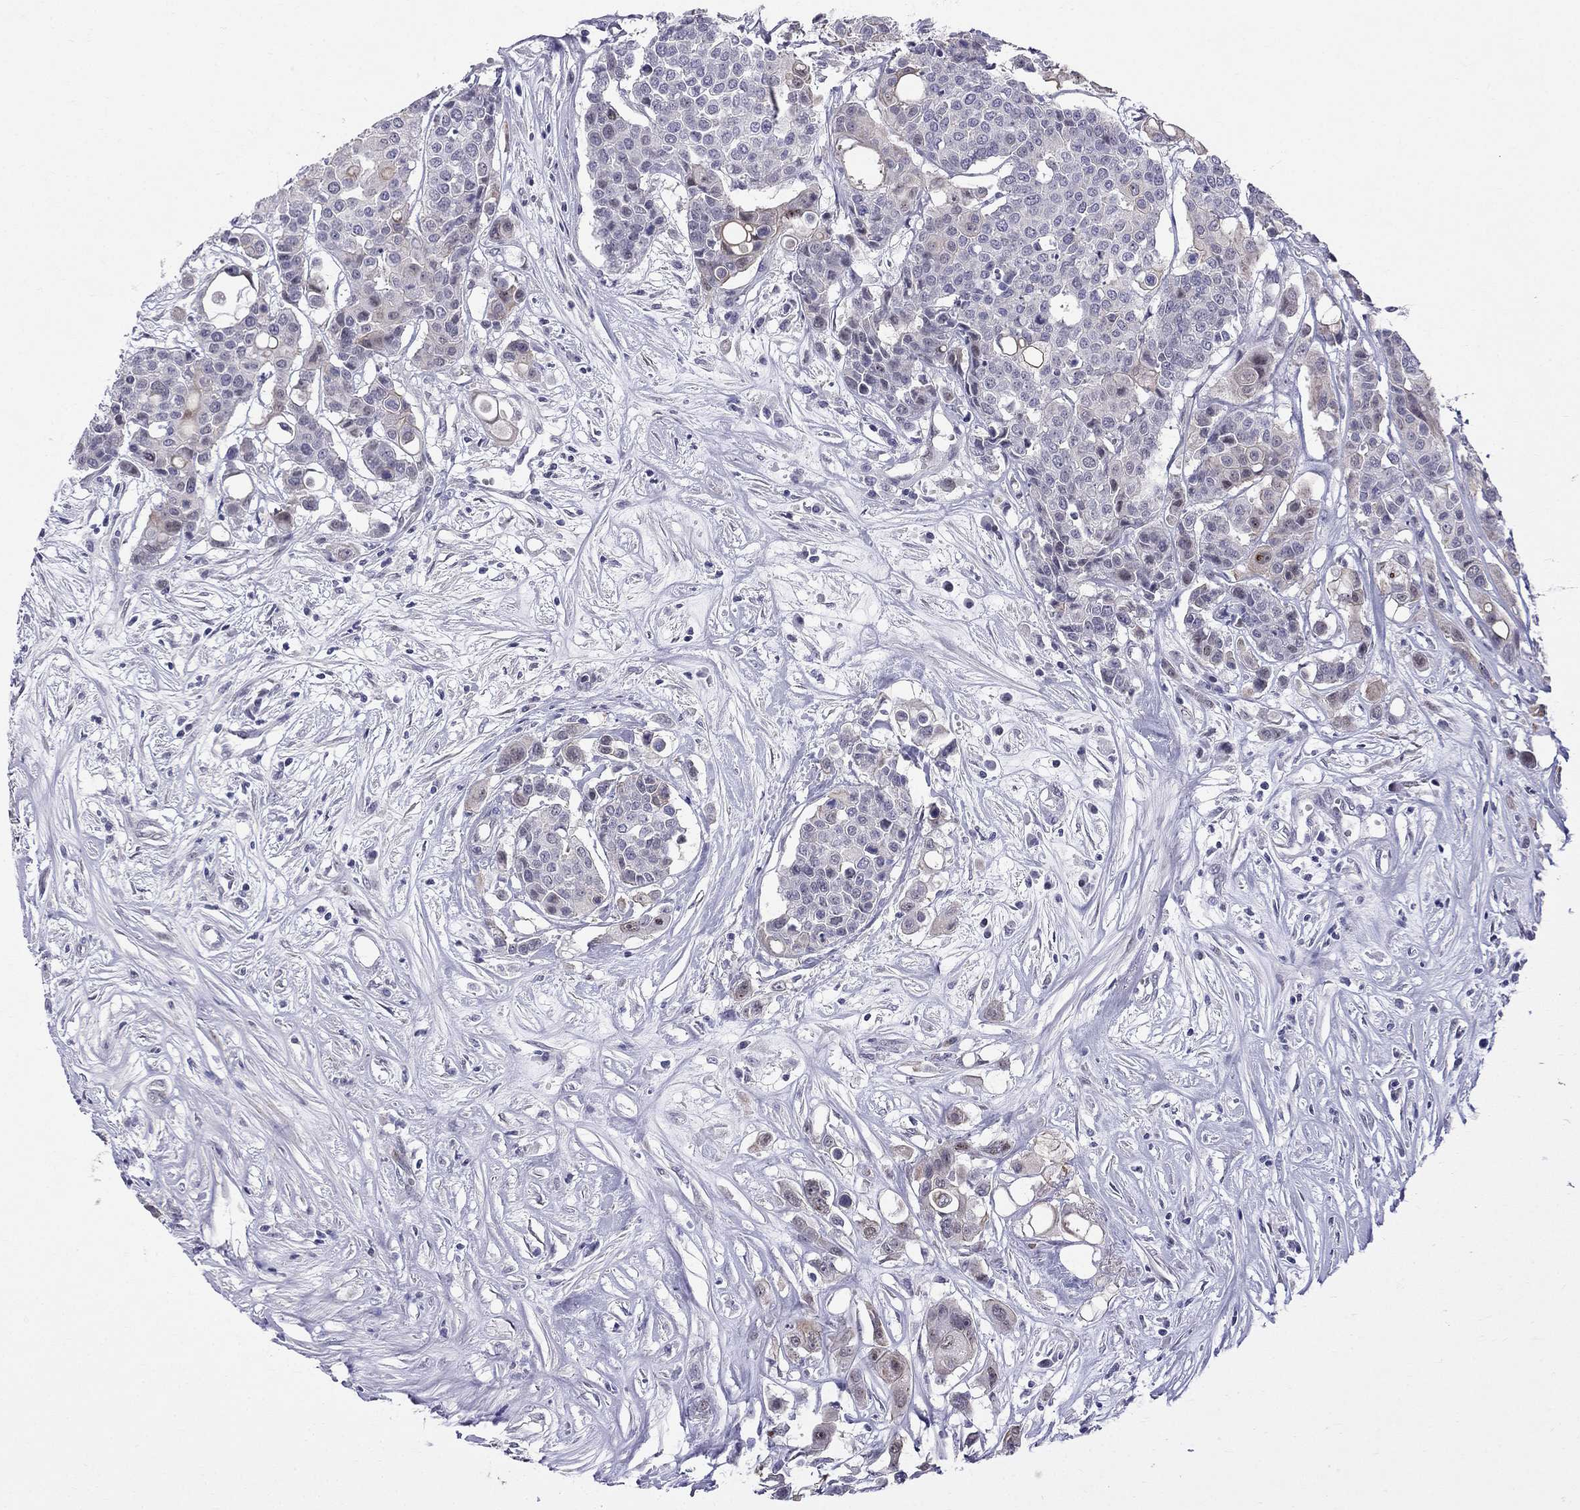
{"staining": {"intensity": "negative", "quantity": "none", "location": "none"}, "tissue": "carcinoid", "cell_type": "Tumor cells", "image_type": "cancer", "snomed": [{"axis": "morphology", "description": "Carcinoid, malignant, NOS"}, {"axis": "topography", "description": "Colon"}], "caption": "Carcinoid stained for a protein using immunohistochemistry (IHC) reveals no positivity tumor cells.", "gene": "BAG5", "patient": {"sex": "male", "age": 81}}